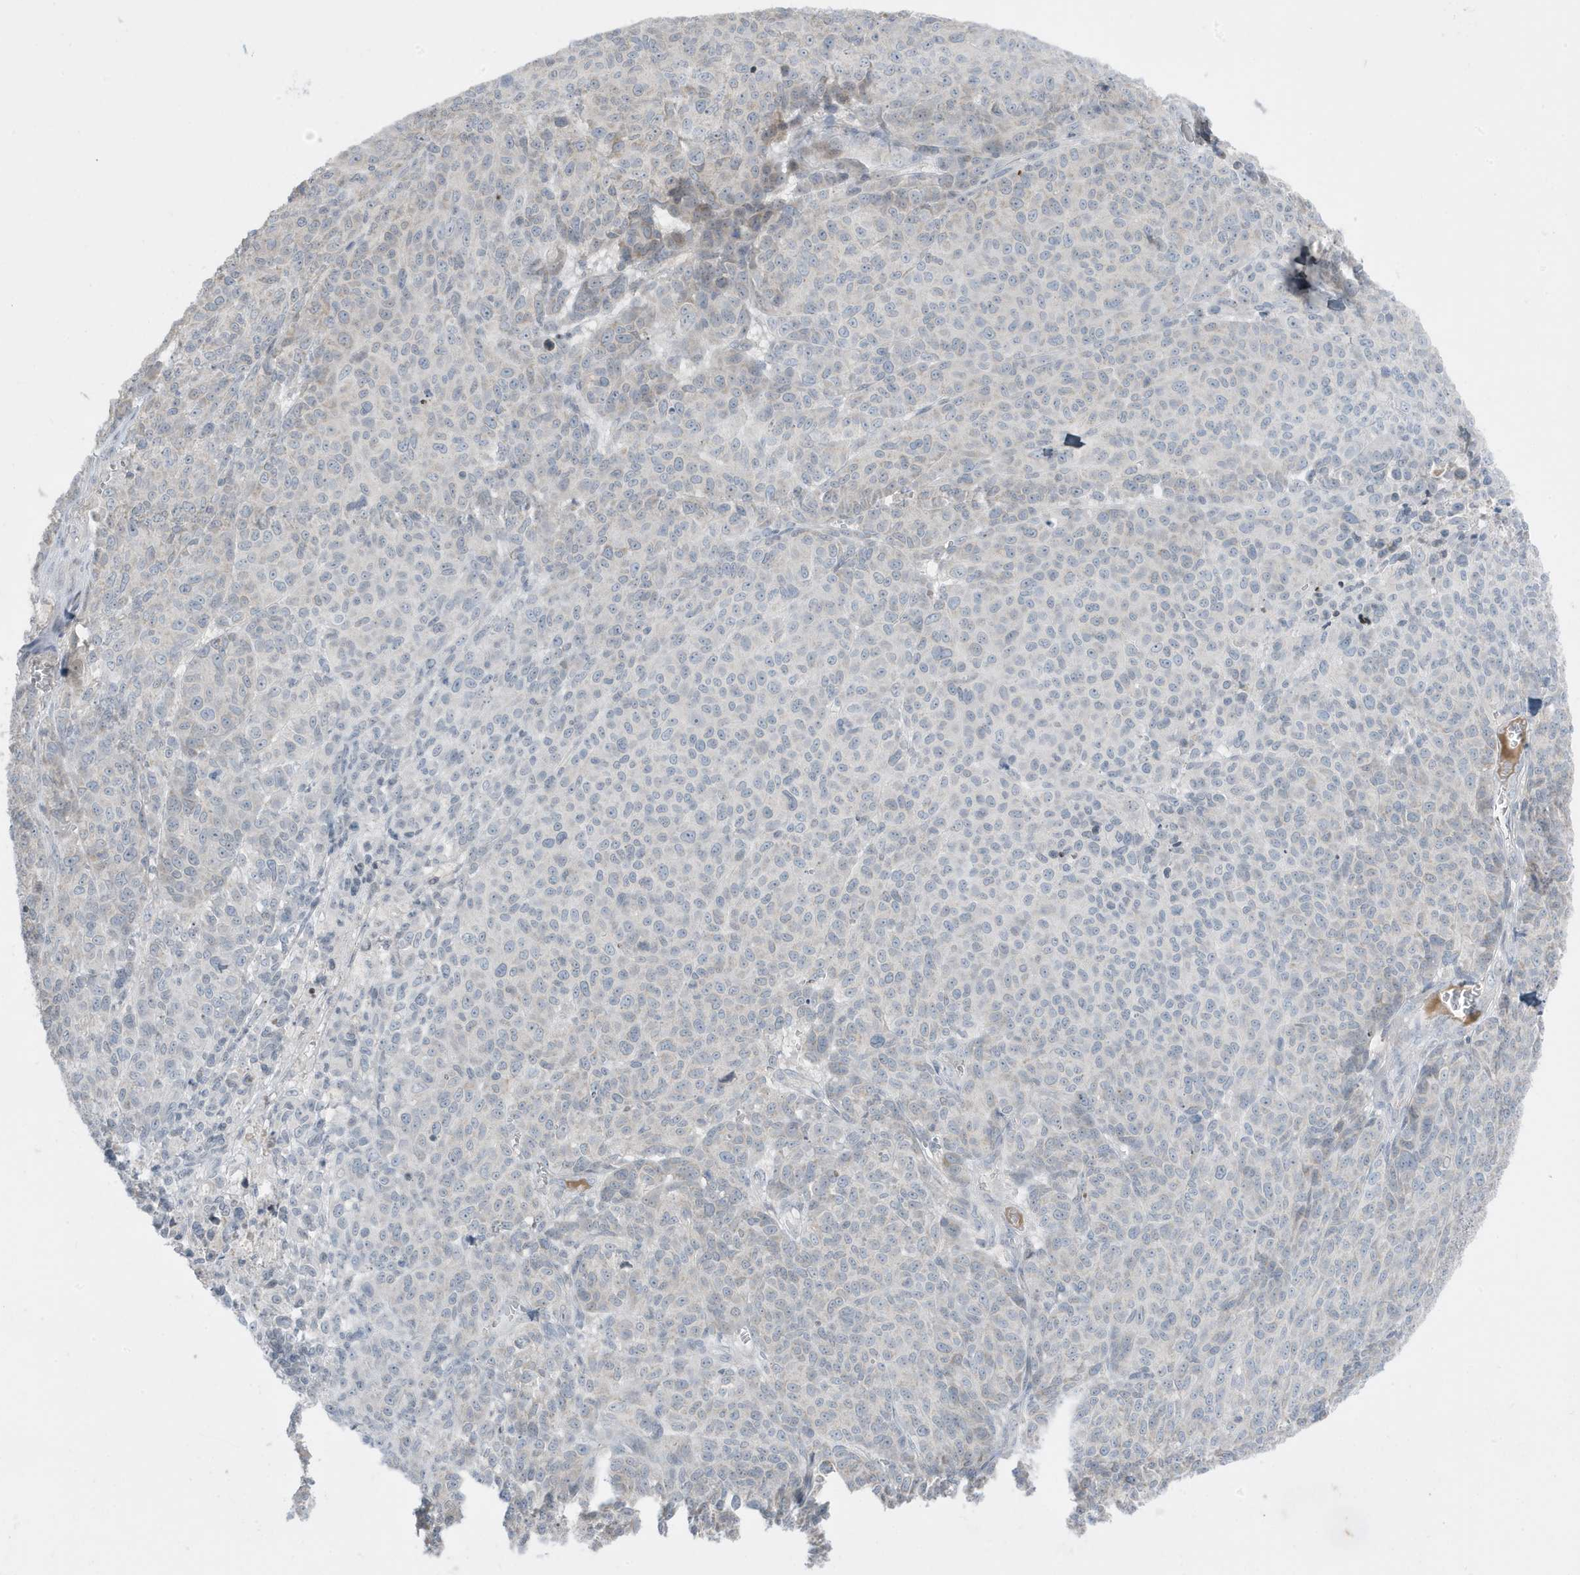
{"staining": {"intensity": "negative", "quantity": "none", "location": "none"}, "tissue": "melanoma", "cell_type": "Tumor cells", "image_type": "cancer", "snomed": [{"axis": "morphology", "description": "Malignant melanoma, NOS"}, {"axis": "topography", "description": "Skin"}], "caption": "There is no significant expression in tumor cells of malignant melanoma. (DAB immunohistochemistry (IHC) visualized using brightfield microscopy, high magnification).", "gene": "FNDC1", "patient": {"sex": "male", "age": 49}}